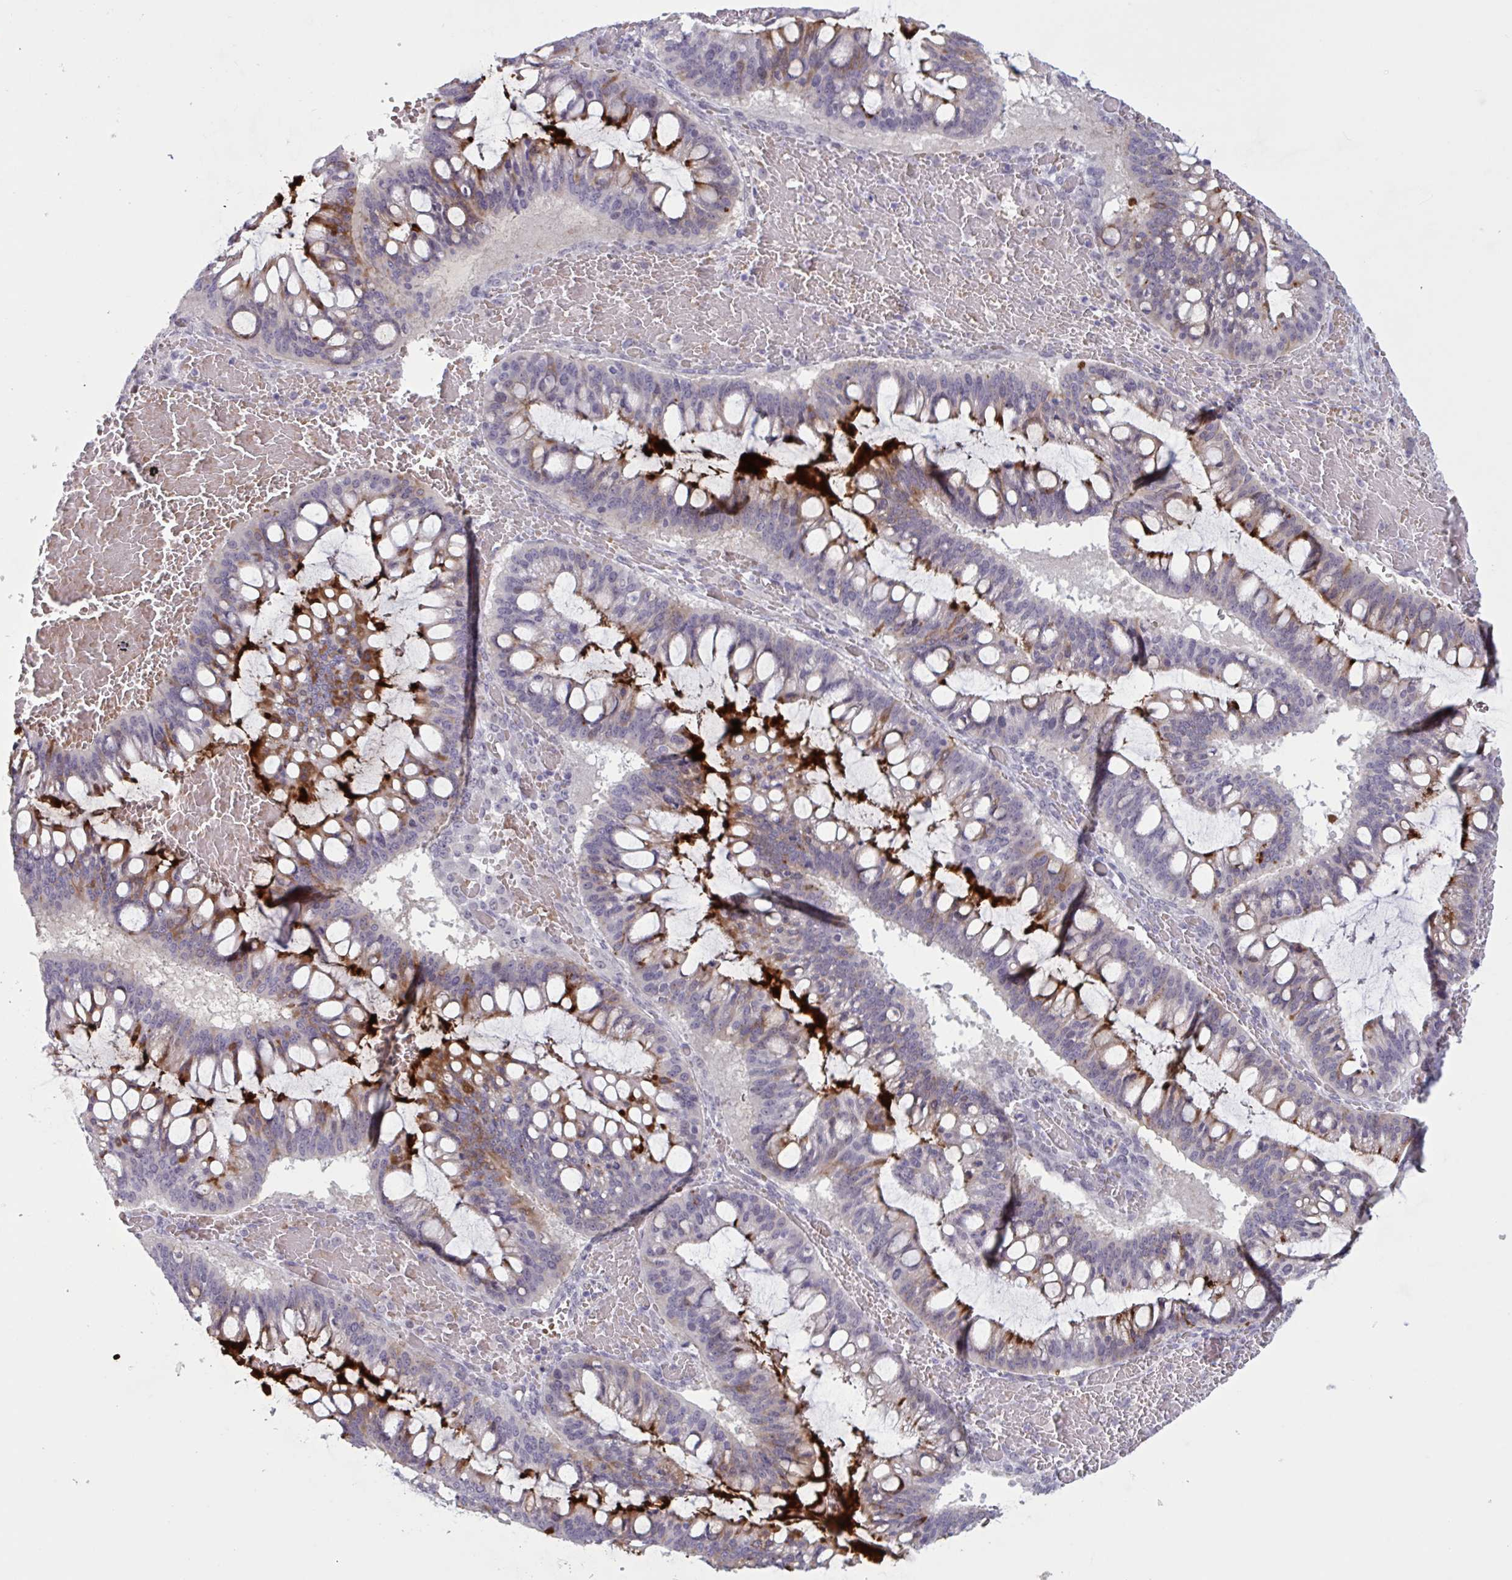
{"staining": {"intensity": "strong", "quantity": "<25%", "location": "cytoplasmic/membranous"}, "tissue": "ovarian cancer", "cell_type": "Tumor cells", "image_type": "cancer", "snomed": [{"axis": "morphology", "description": "Cystadenocarcinoma, mucinous, NOS"}, {"axis": "topography", "description": "Ovary"}], "caption": "This micrograph reveals immunohistochemistry (IHC) staining of human ovarian cancer, with medium strong cytoplasmic/membranous staining in about <25% of tumor cells.", "gene": "RFPL4B", "patient": {"sex": "female", "age": 73}}